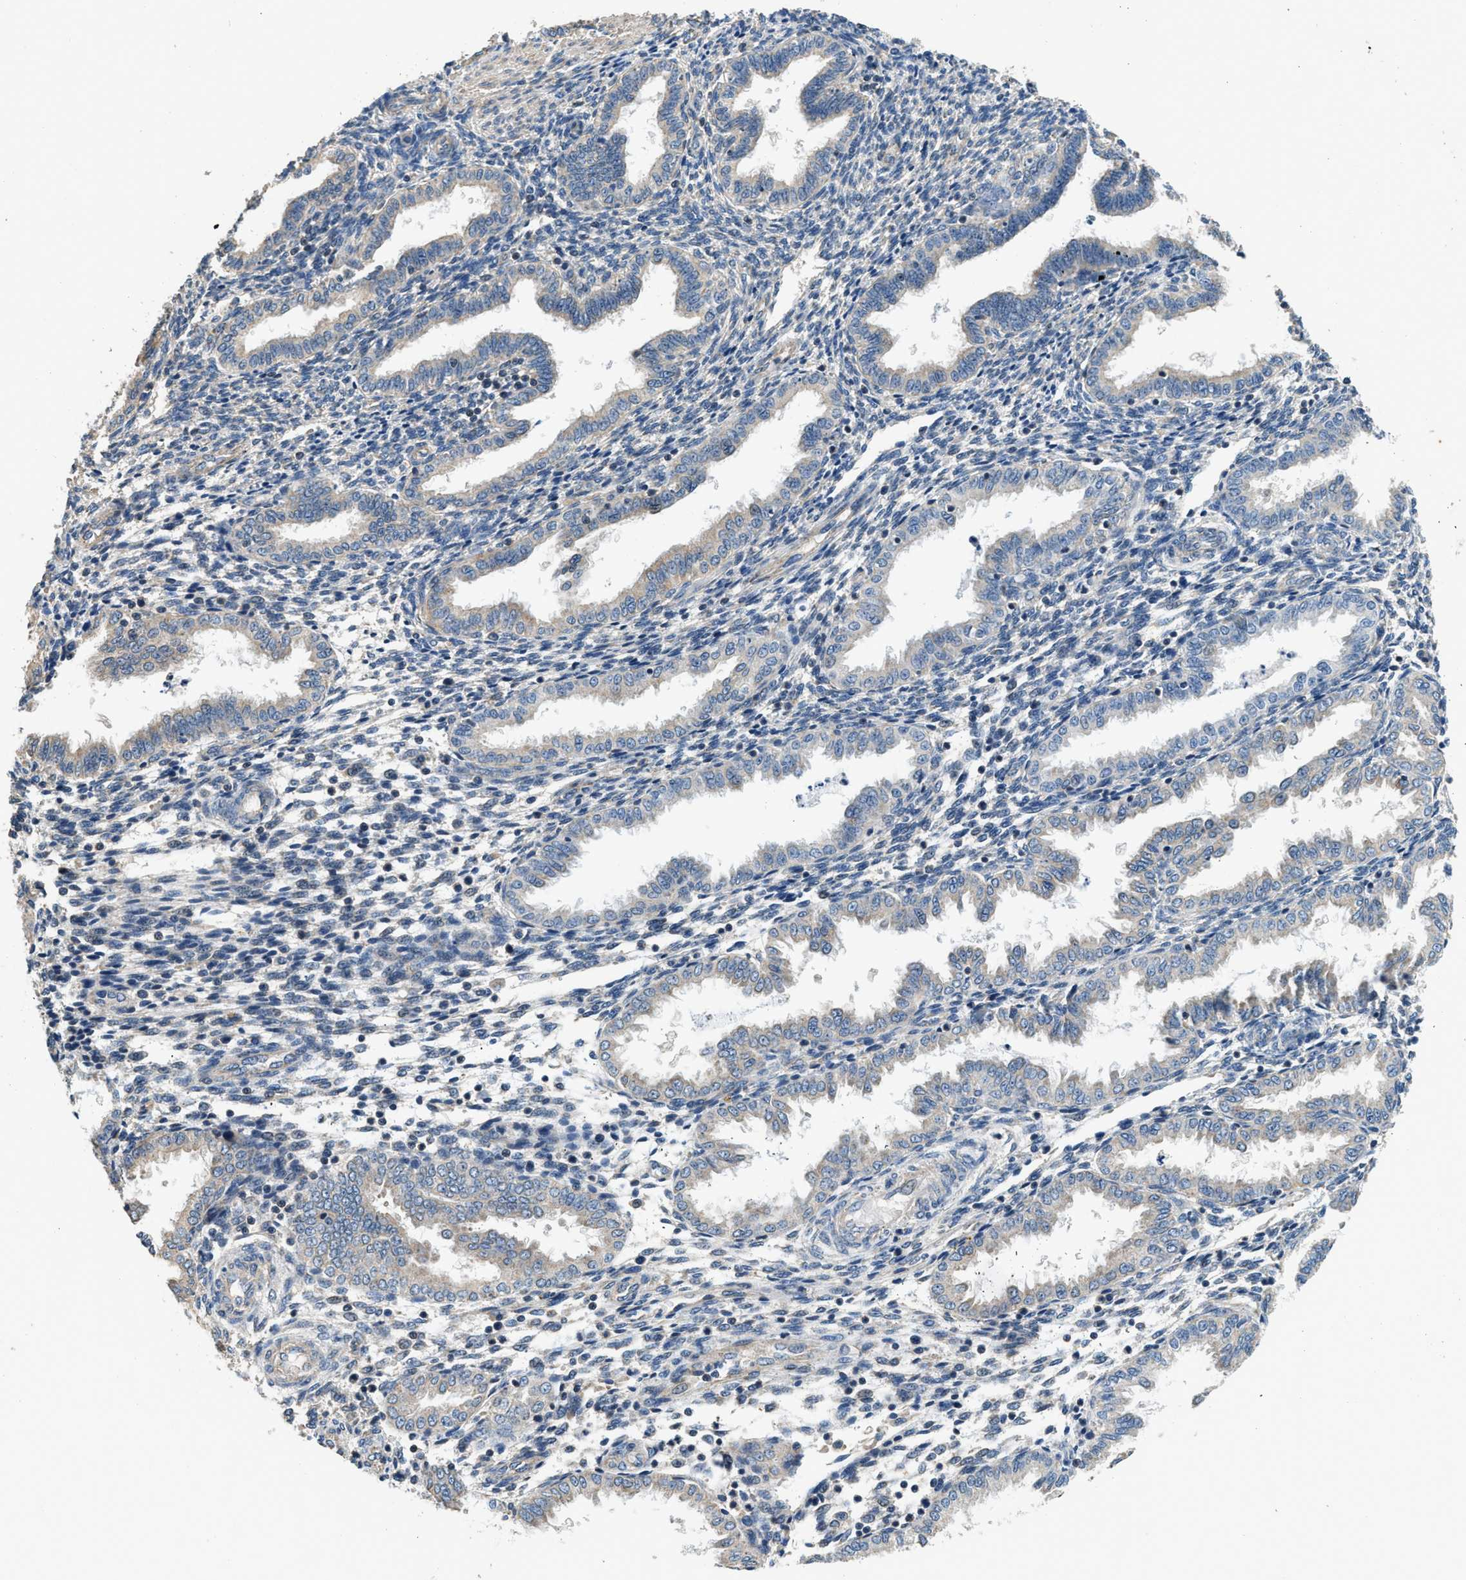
{"staining": {"intensity": "negative", "quantity": "none", "location": "none"}, "tissue": "endometrium", "cell_type": "Cells in endometrial stroma", "image_type": "normal", "snomed": [{"axis": "morphology", "description": "Normal tissue, NOS"}, {"axis": "topography", "description": "Endometrium"}], "caption": "Endometrium was stained to show a protein in brown. There is no significant staining in cells in endometrial stroma. The staining is performed using DAB brown chromogen with nuclei counter-stained in using hematoxylin.", "gene": "SSH2", "patient": {"sex": "female", "age": 33}}